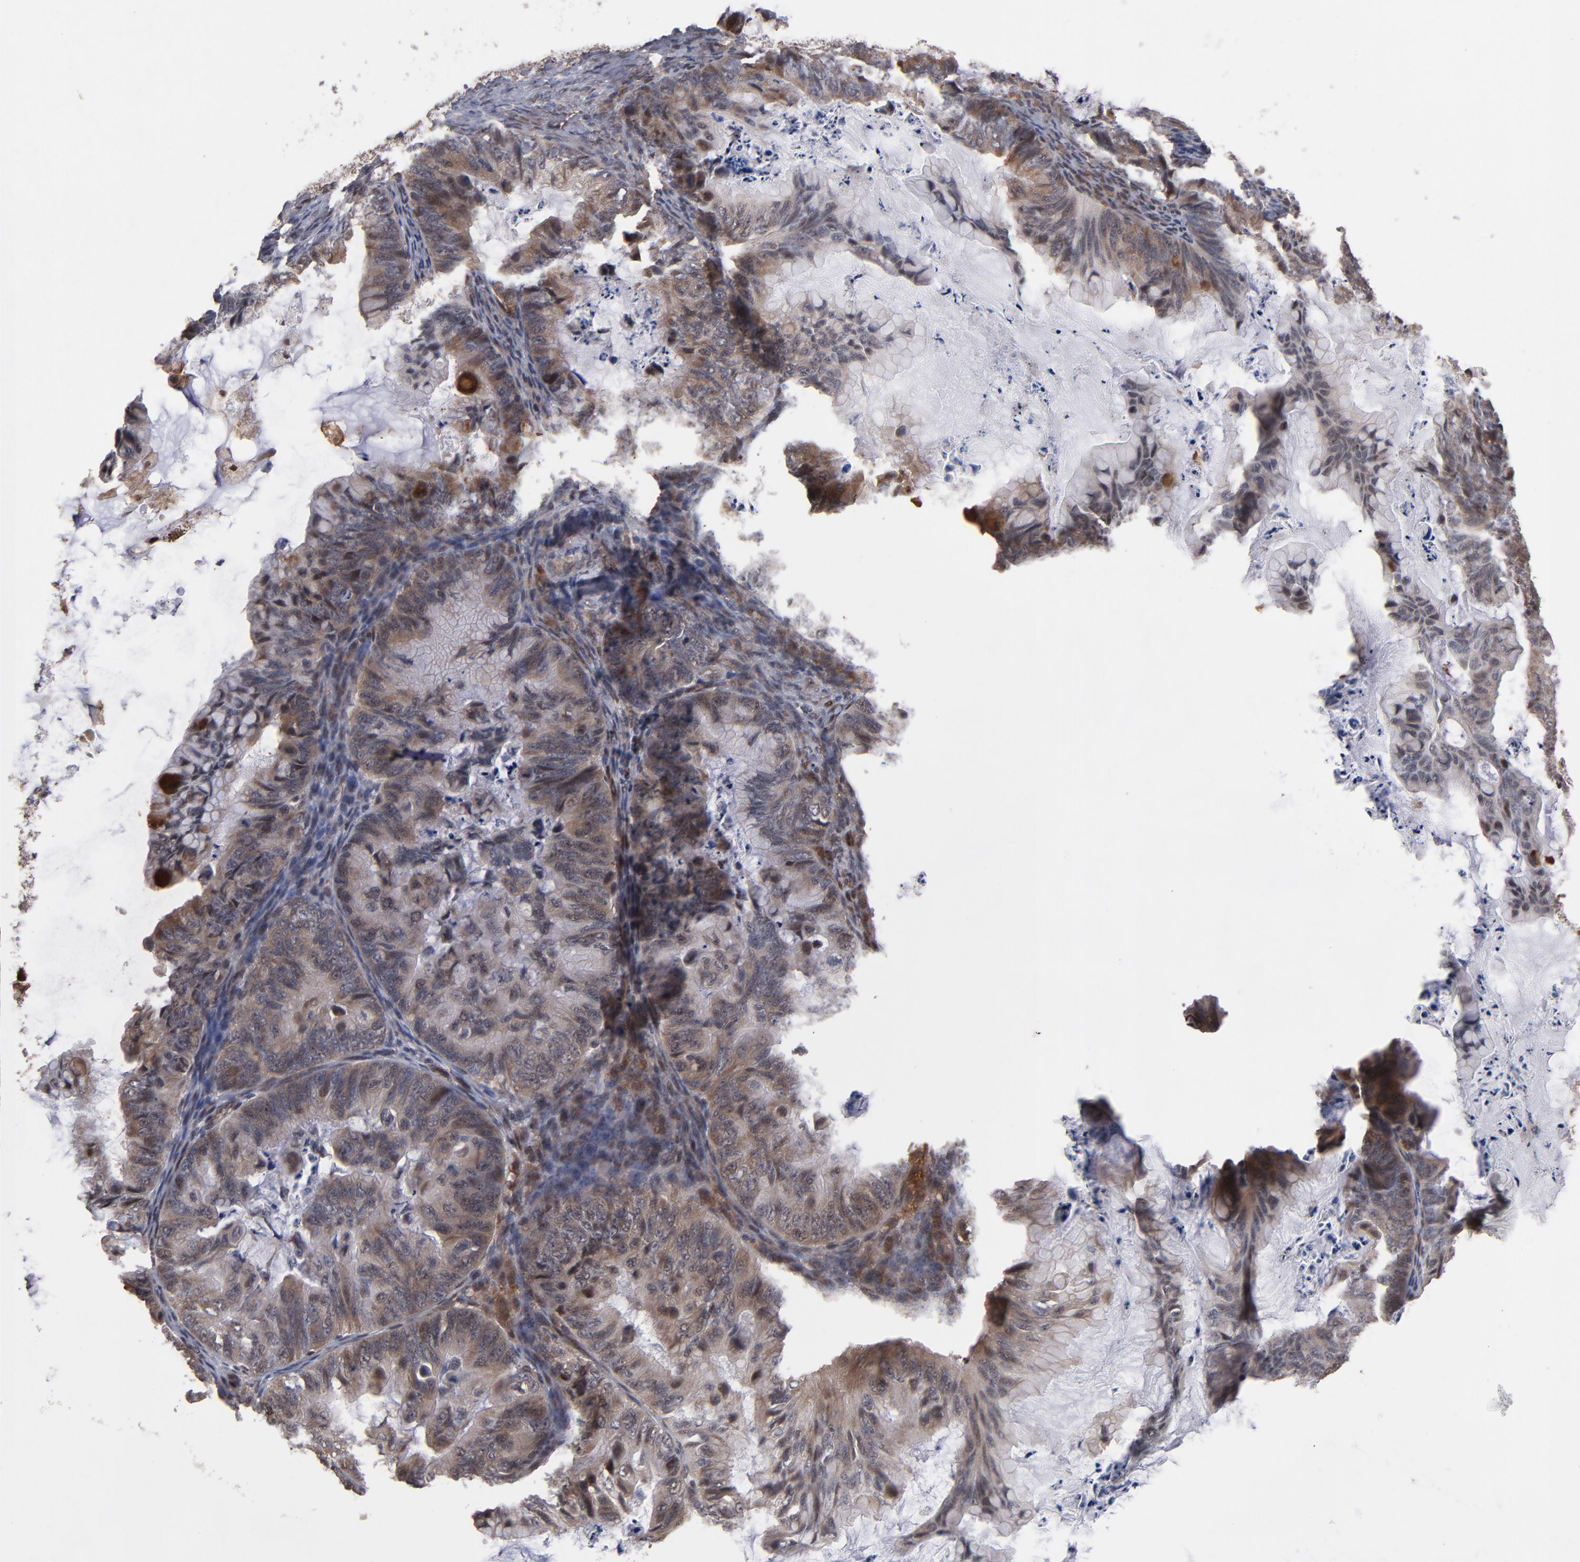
{"staining": {"intensity": "weak", "quantity": ">75%", "location": "cytoplasmic/membranous,nuclear"}, "tissue": "ovarian cancer", "cell_type": "Tumor cells", "image_type": "cancer", "snomed": [{"axis": "morphology", "description": "Cystadenocarcinoma, mucinous, NOS"}, {"axis": "topography", "description": "Ovary"}], "caption": "Ovarian mucinous cystadenocarcinoma stained with DAB (3,3'-diaminobenzidine) IHC demonstrates low levels of weak cytoplasmic/membranous and nuclear staining in approximately >75% of tumor cells.", "gene": "HUWE1", "patient": {"sex": "female", "age": 36}}